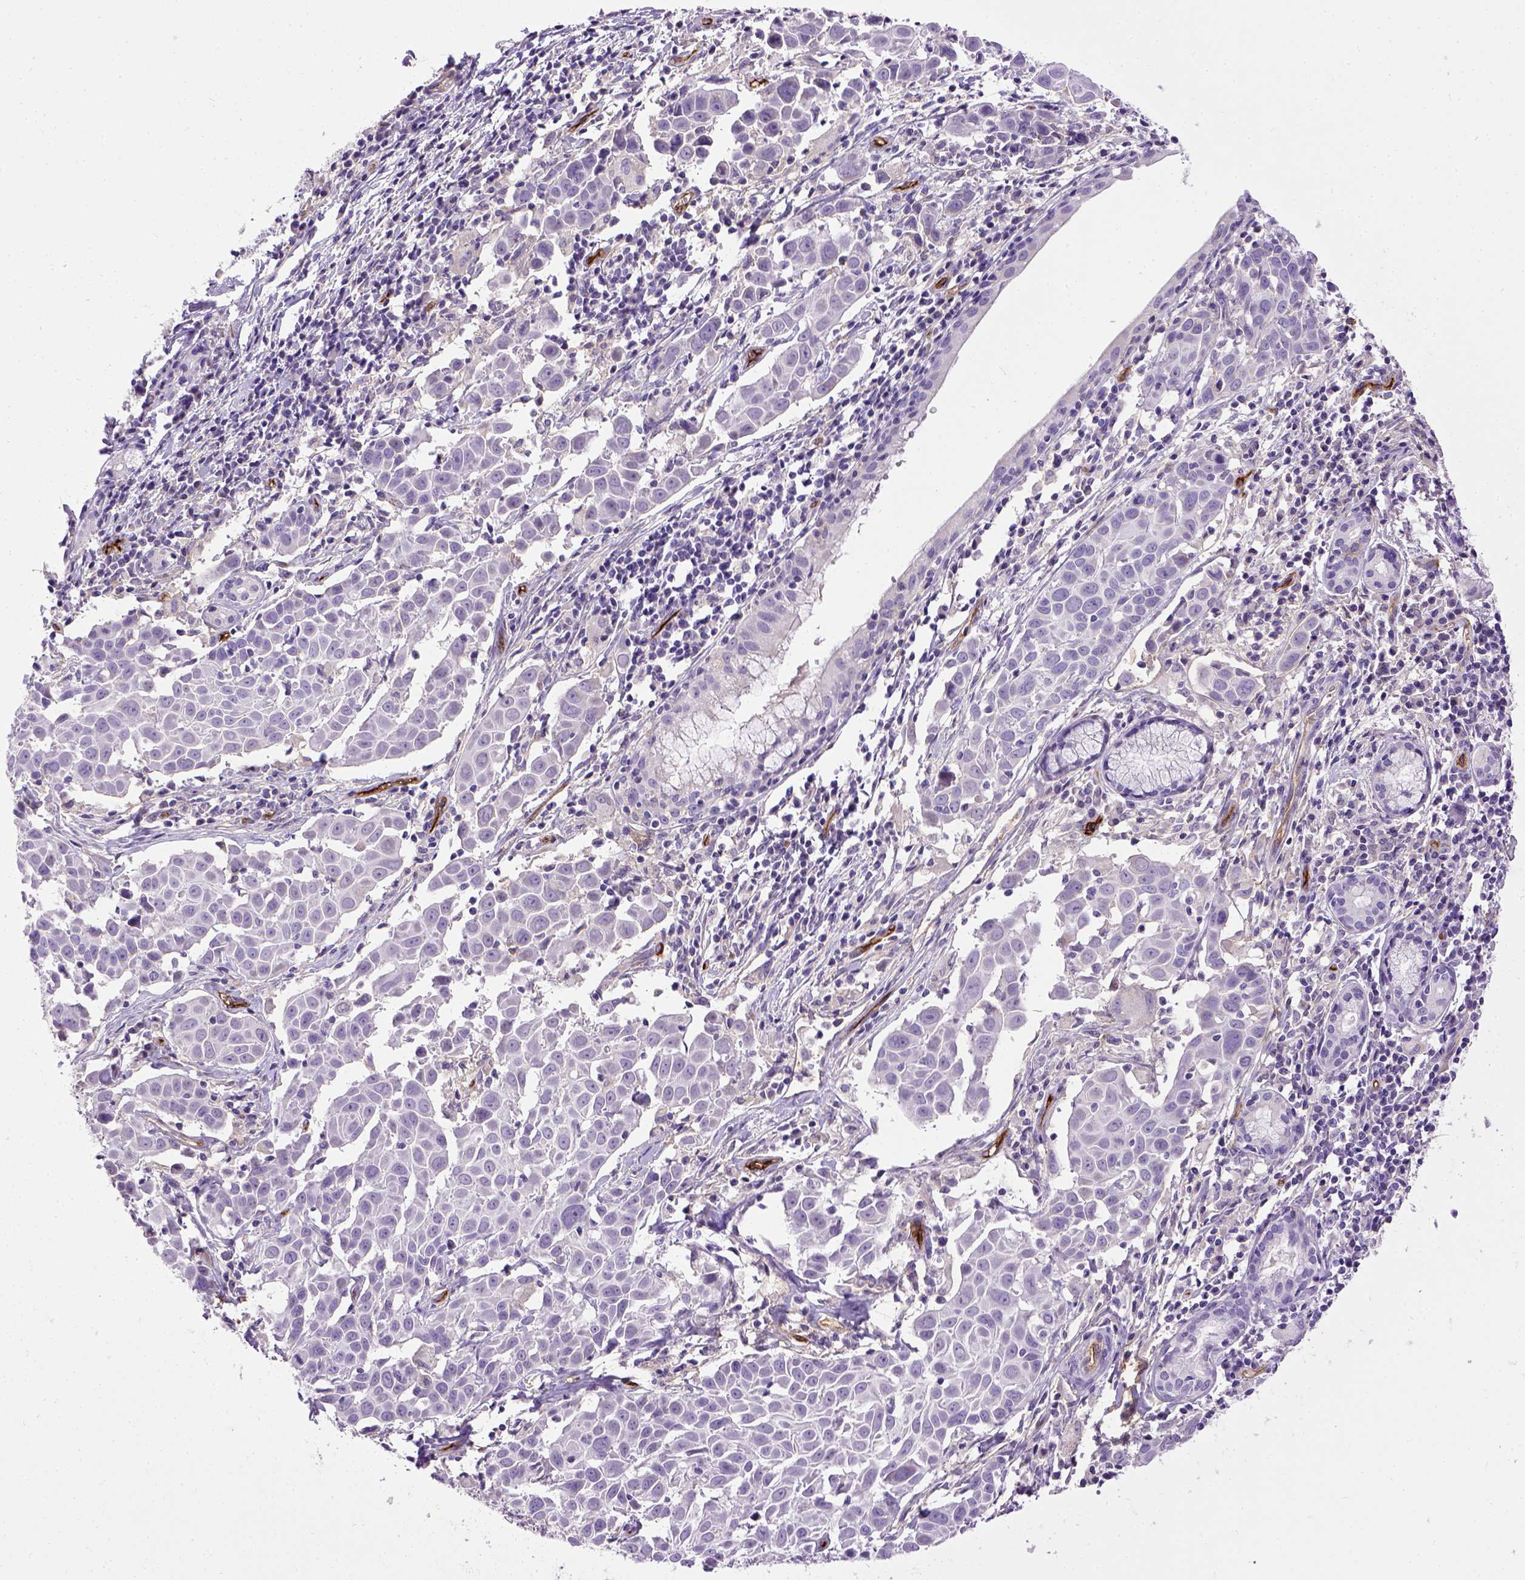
{"staining": {"intensity": "negative", "quantity": "none", "location": "none"}, "tissue": "lung cancer", "cell_type": "Tumor cells", "image_type": "cancer", "snomed": [{"axis": "morphology", "description": "Squamous cell carcinoma, NOS"}, {"axis": "topography", "description": "Lung"}], "caption": "Squamous cell carcinoma (lung) was stained to show a protein in brown. There is no significant staining in tumor cells.", "gene": "ENG", "patient": {"sex": "male", "age": 57}}